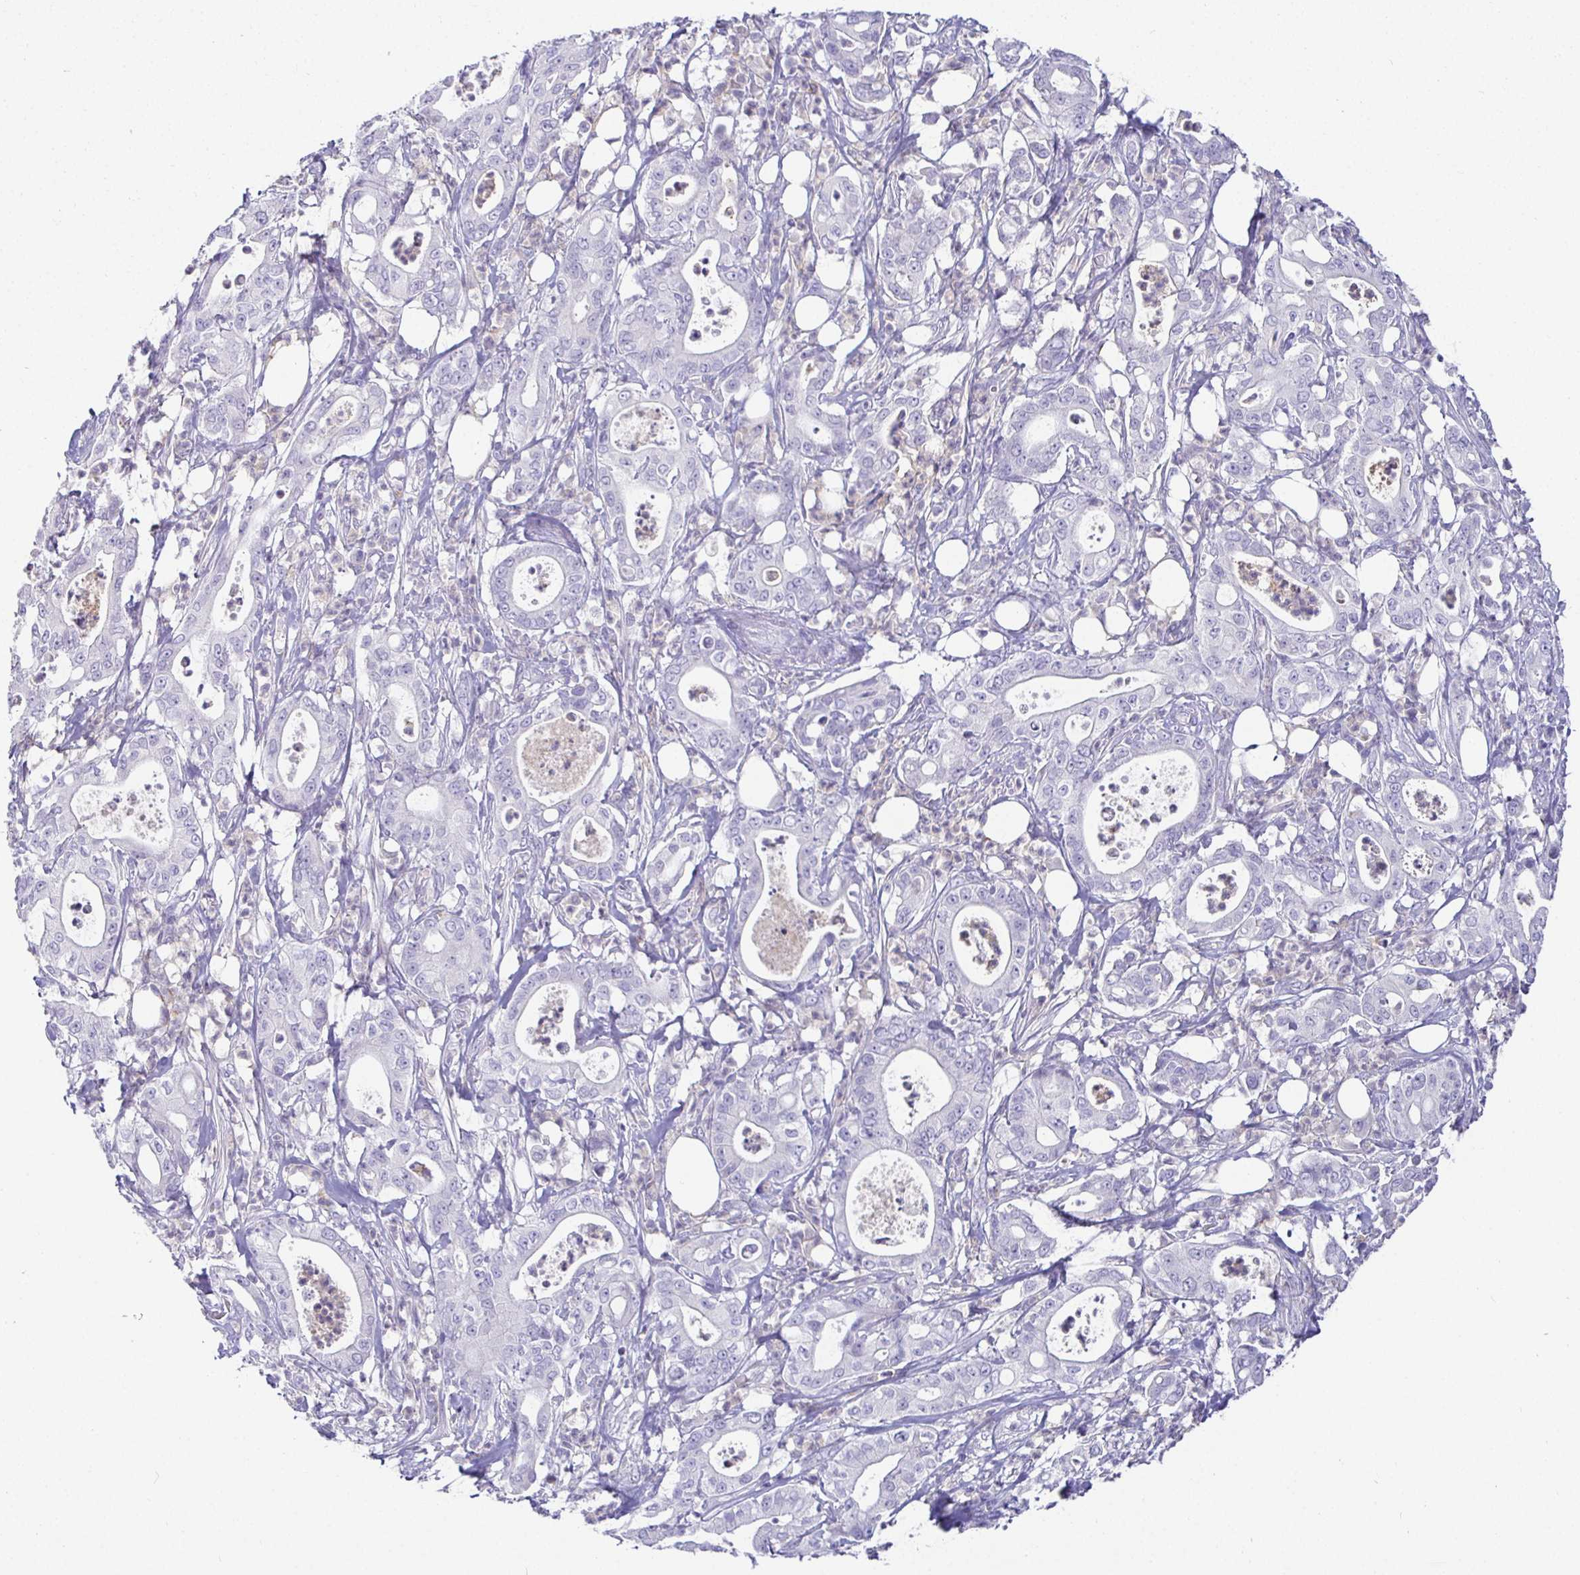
{"staining": {"intensity": "negative", "quantity": "none", "location": "none"}, "tissue": "pancreatic cancer", "cell_type": "Tumor cells", "image_type": "cancer", "snomed": [{"axis": "morphology", "description": "Adenocarcinoma, NOS"}, {"axis": "topography", "description": "Pancreas"}], "caption": "Tumor cells show no significant staining in pancreatic cancer.", "gene": "SIRPA", "patient": {"sex": "male", "age": 71}}